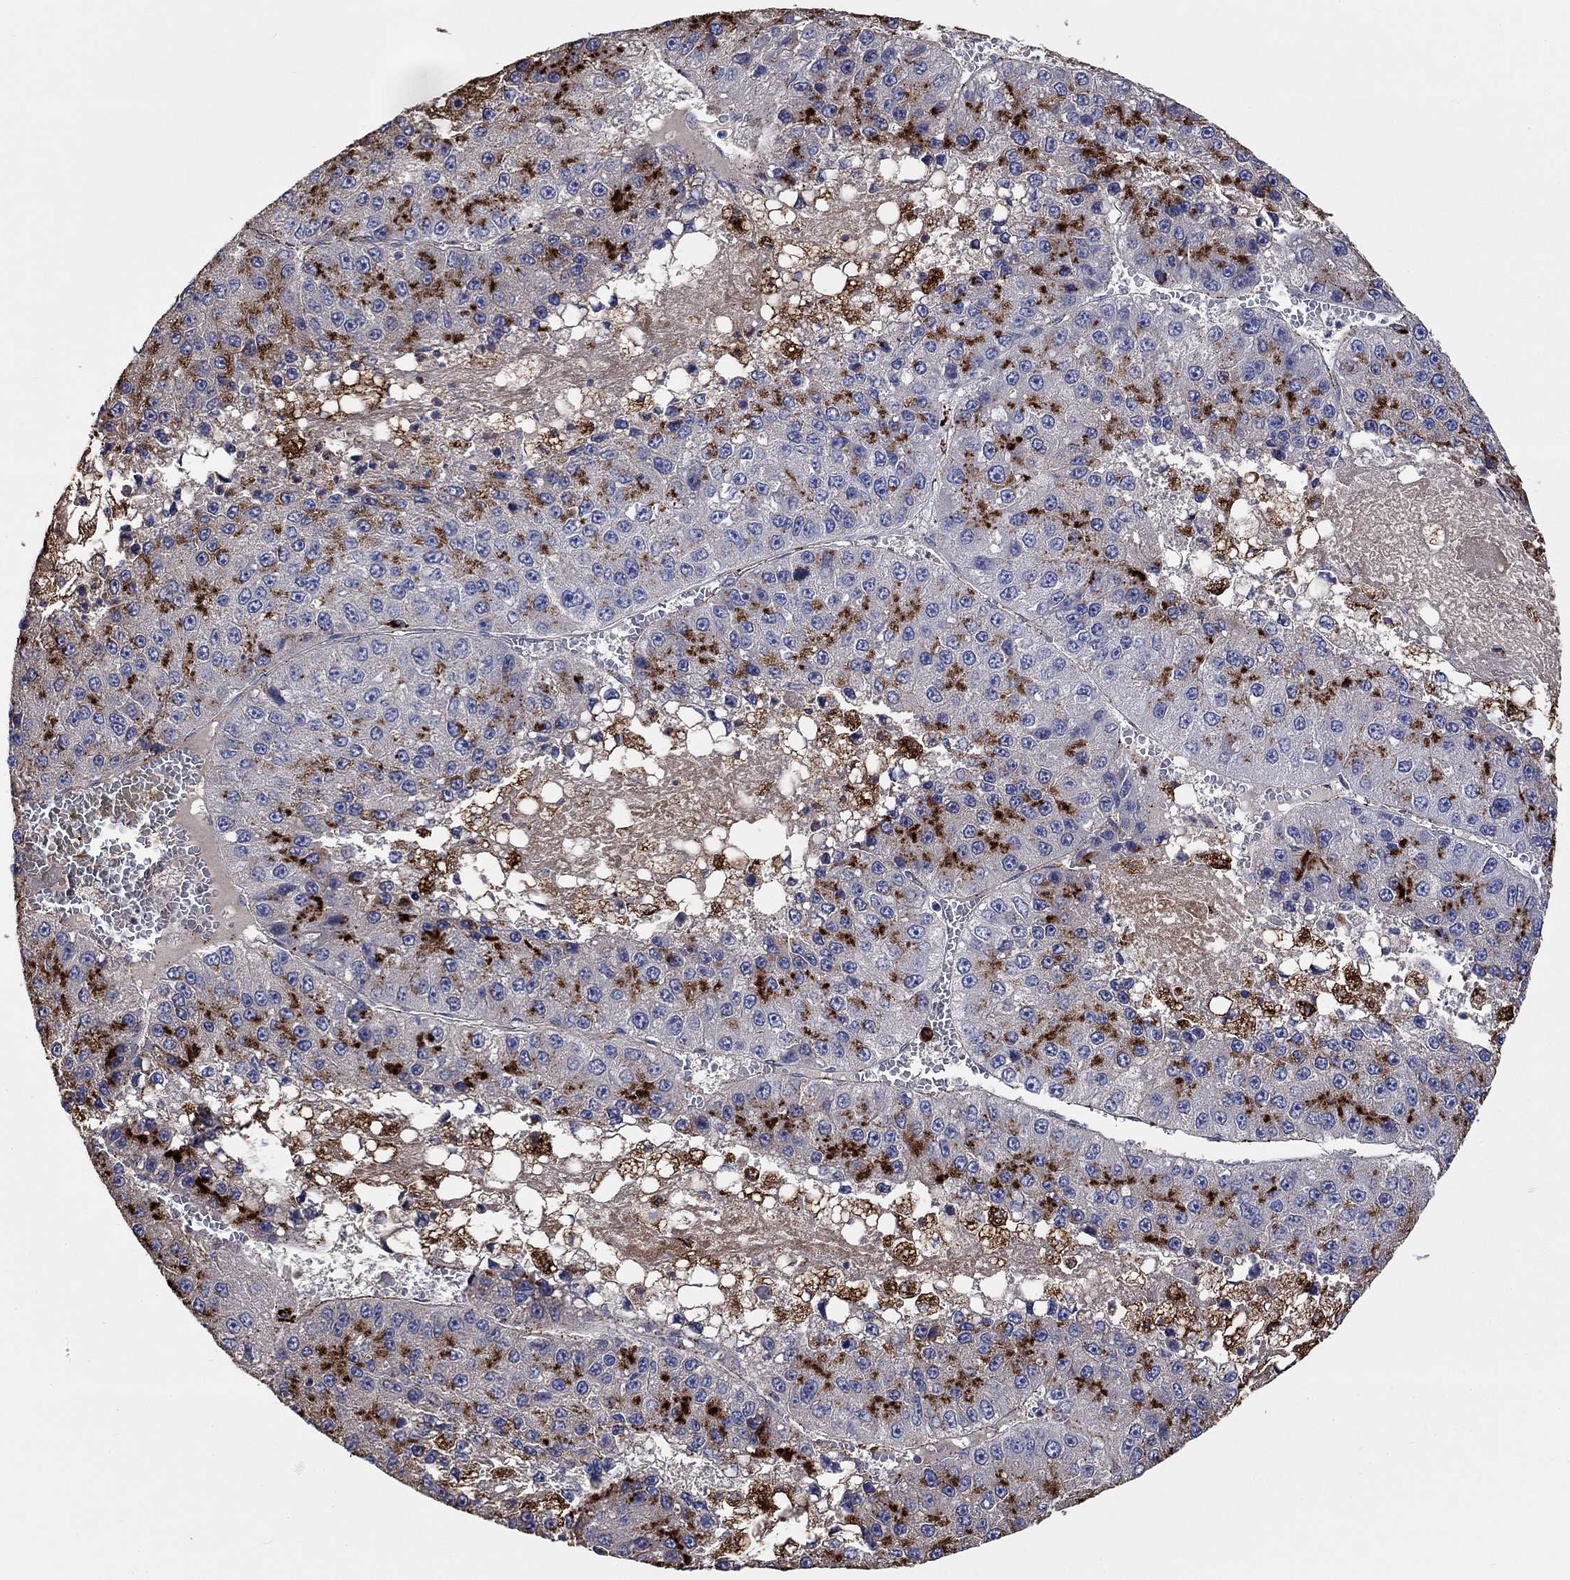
{"staining": {"intensity": "strong", "quantity": "25%-75%", "location": "cytoplasmic/membranous"}, "tissue": "liver cancer", "cell_type": "Tumor cells", "image_type": "cancer", "snomed": [{"axis": "morphology", "description": "Carcinoma, Hepatocellular, NOS"}, {"axis": "topography", "description": "Liver"}], "caption": "IHC (DAB (3,3'-diaminobenzidine)) staining of liver hepatocellular carcinoma exhibits strong cytoplasmic/membranous protein expression in approximately 25%-75% of tumor cells. Using DAB (3,3'-diaminobenzidine) (brown) and hematoxylin (blue) stains, captured at high magnification using brightfield microscopy.", "gene": "CTSB", "patient": {"sex": "female", "age": 73}}